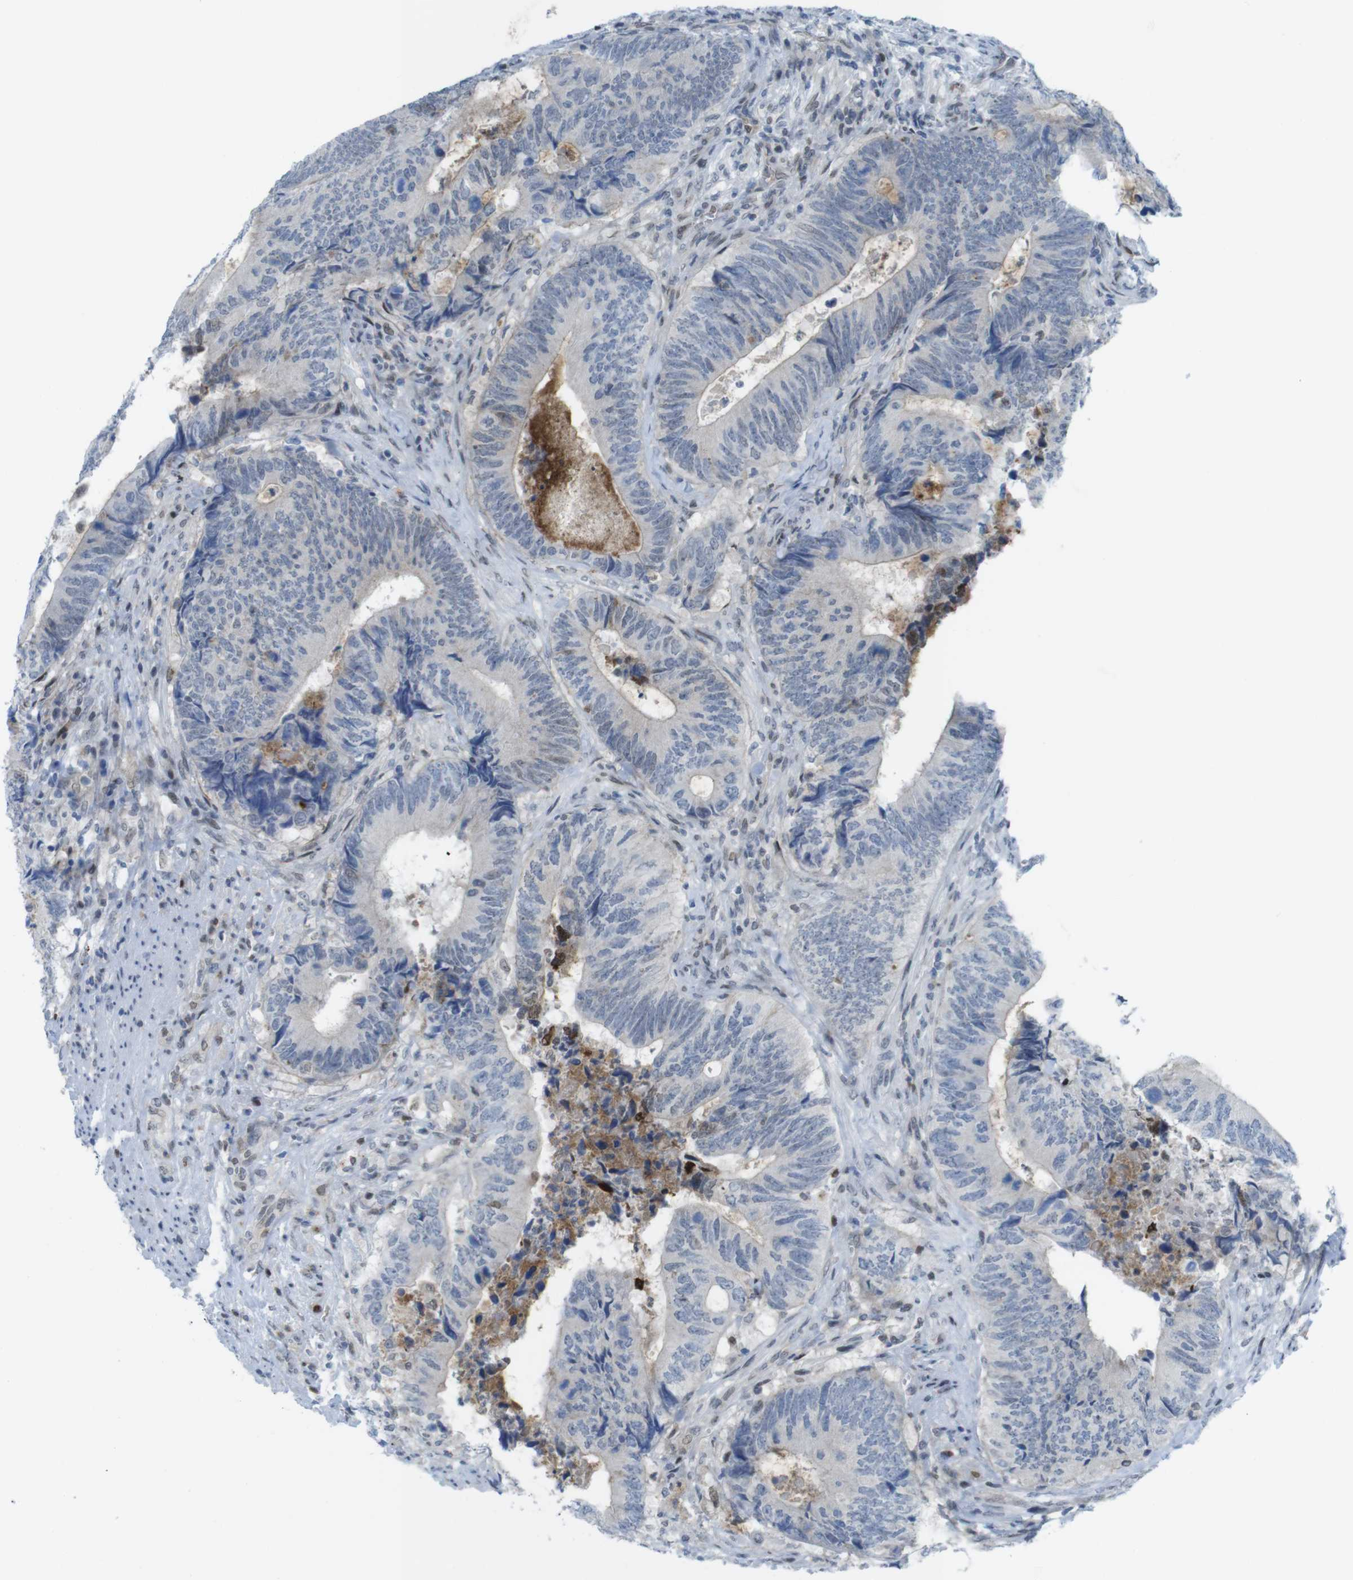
{"staining": {"intensity": "negative", "quantity": "none", "location": "none"}, "tissue": "colorectal cancer", "cell_type": "Tumor cells", "image_type": "cancer", "snomed": [{"axis": "morphology", "description": "Normal tissue, NOS"}, {"axis": "morphology", "description": "Adenocarcinoma, NOS"}, {"axis": "topography", "description": "Colon"}], "caption": "This is an immunohistochemistry photomicrograph of adenocarcinoma (colorectal). There is no expression in tumor cells.", "gene": "UBB", "patient": {"sex": "male", "age": 56}}